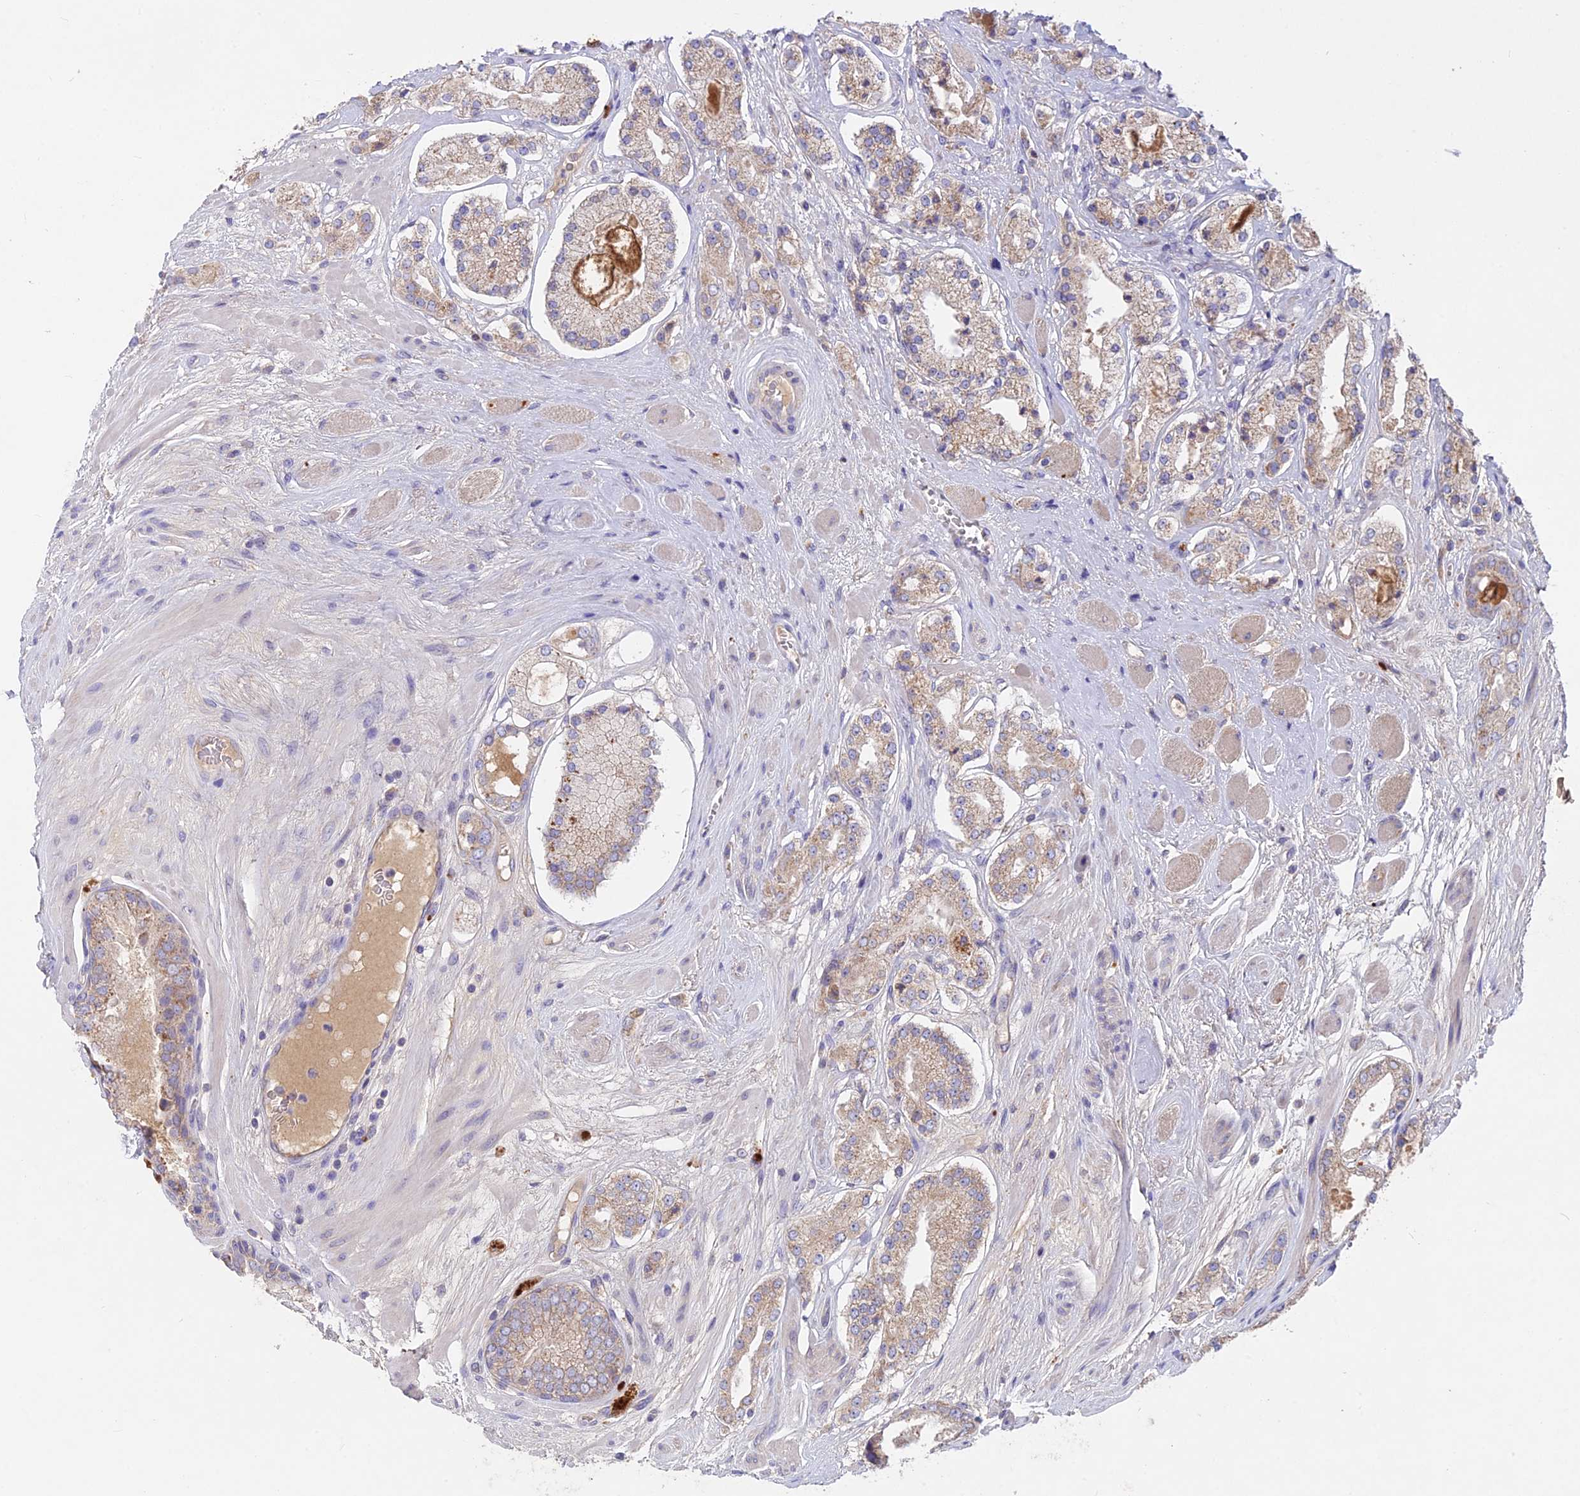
{"staining": {"intensity": "weak", "quantity": "25%-75%", "location": "cytoplasmic/membranous"}, "tissue": "prostate cancer", "cell_type": "Tumor cells", "image_type": "cancer", "snomed": [{"axis": "morphology", "description": "Adenocarcinoma, High grade"}, {"axis": "topography", "description": "Prostate"}], "caption": "The image demonstrates a brown stain indicating the presence of a protein in the cytoplasmic/membranous of tumor cells in prostate cancer.", "gene": "PZP", "patient": {"sex": "male", "age": 67}}